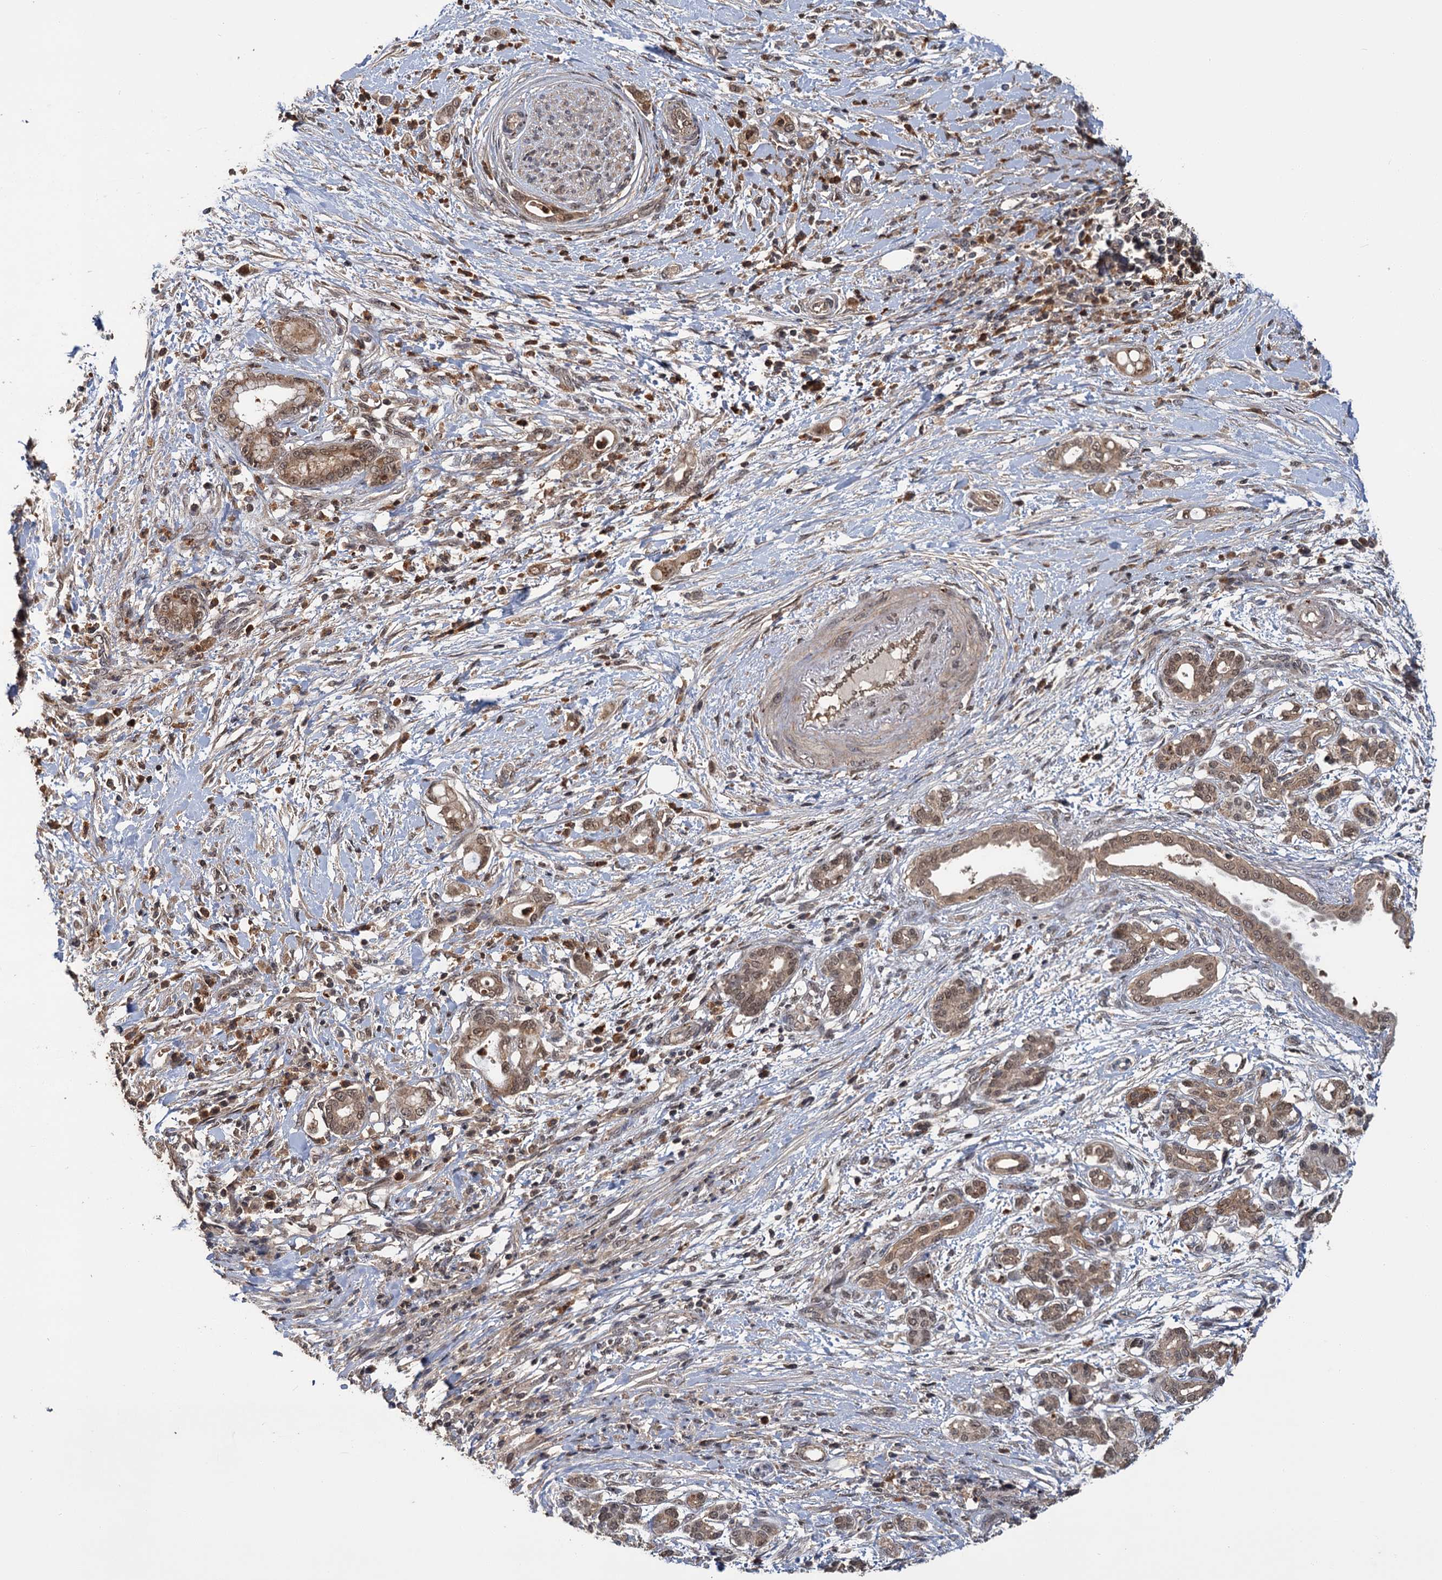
{"staining": {"intensity": "moderate", "quantity": ">75%", "location": "cytoplasmic/membranous,nuclear"}, "tissue": "pancreatic cancer", "cell_type": "Tumor cells", "image_type": "cancer", "snomed": [{"axis": "morphology", "description": "Adenocarcinoma, NOS"}, {"axis": "topography", "description": "Pancreas"}], "caption": "Tumor cells exhibit medium levels of moderate cytoplasmic/membranous and nuclear expression in approximately >75% of cells in pancreatic adenocarcinoma.", "gene": "KANSL2", "patient": {"sex": "female", "age": 55}}